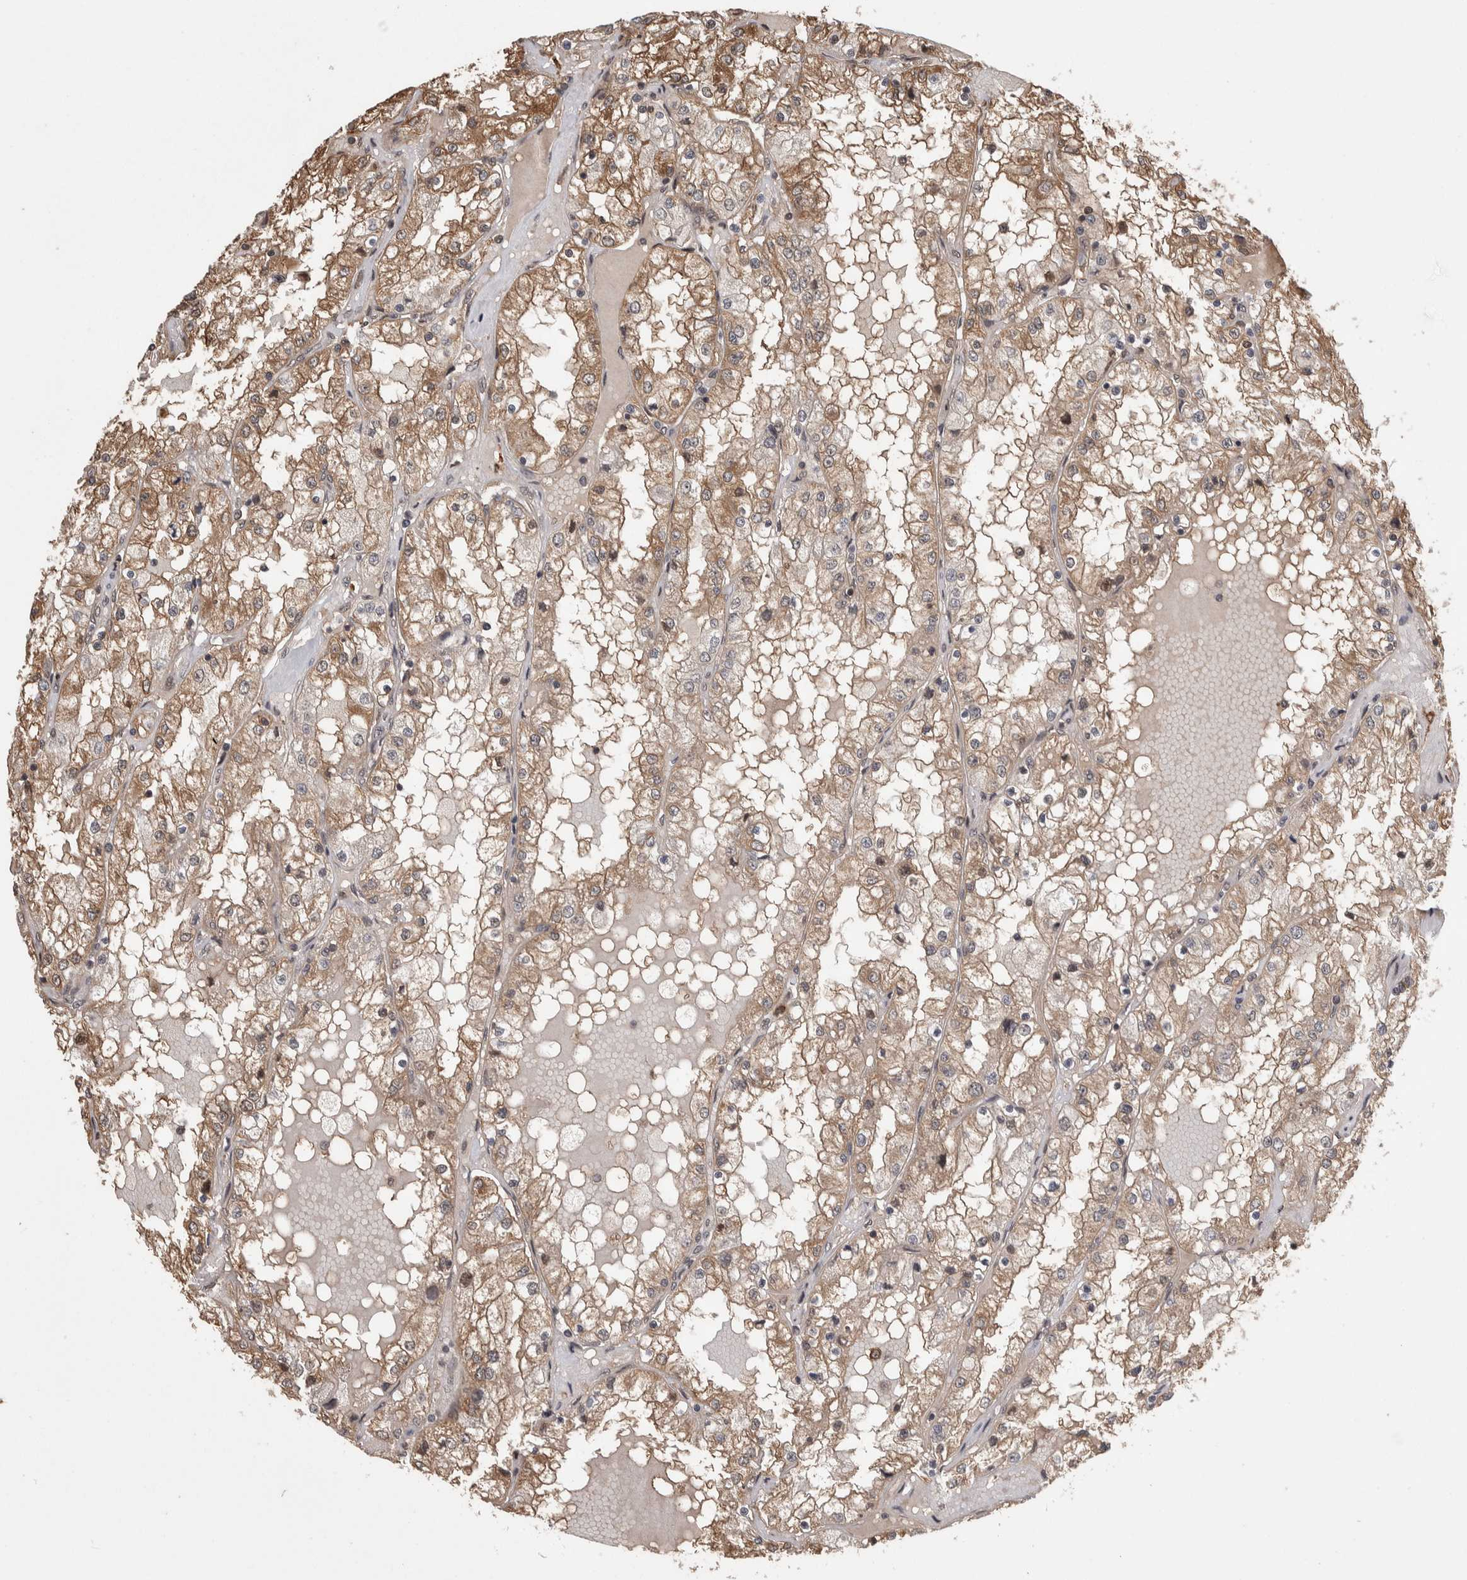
{"staining": {"intensity": "moderate", "quantity": ">75%", "location": "cytoplasmic/membranous"}, "tissue": "renal cancer", "cell_type": "Tumor cells", "image_type": "cancer", "snomed": [{"axis": "morphology", "description": "Adenocarcinoma, NOS"}, {"axis": "topography", "description": "Kidney"}], "caption": "Protein staining reveals moderate cytoplasmic/membranous staining in about >75% of tumor cells in renal adenocarcinoma.", "gene": "ZNF592", "patient": {"sex": "male", "age": 68}}